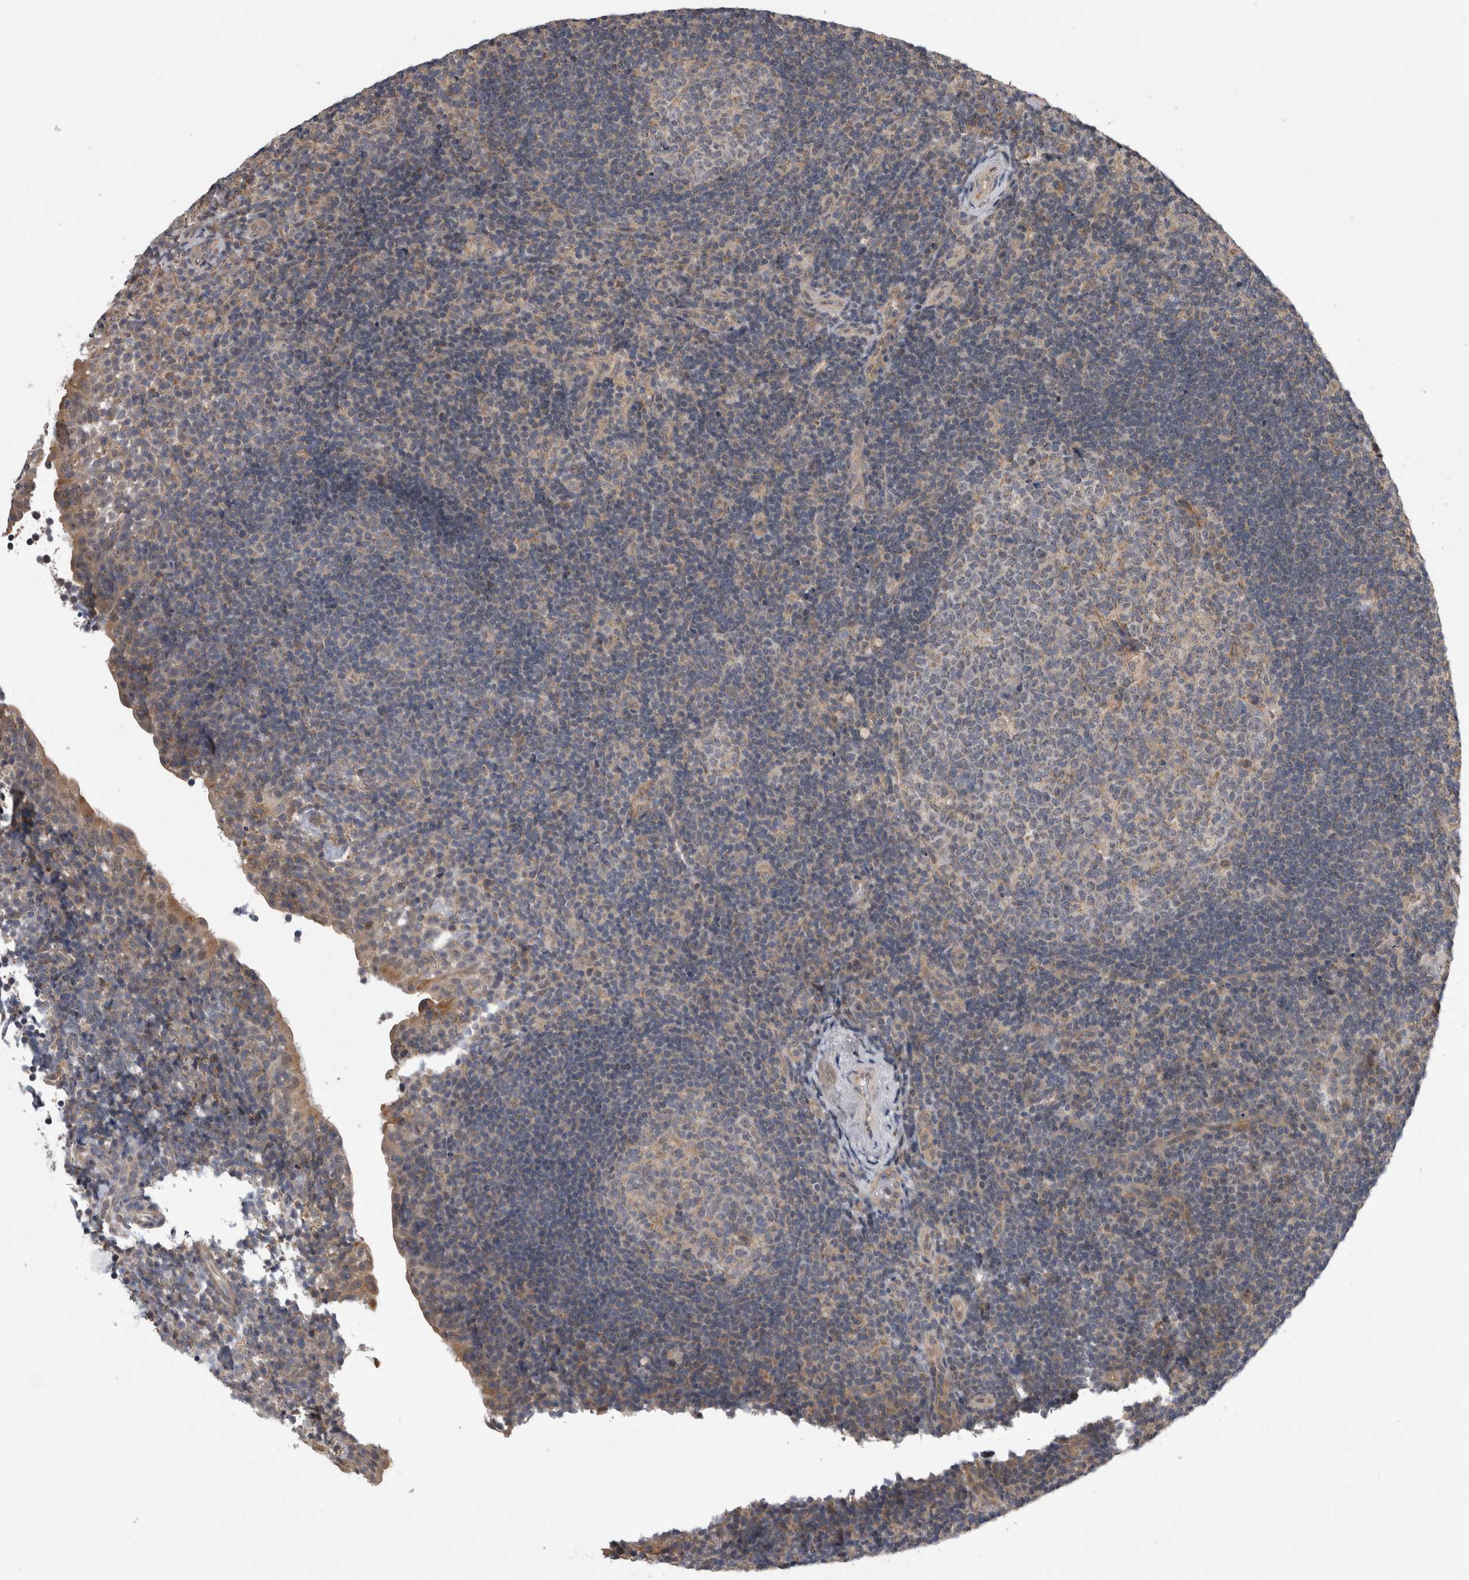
{"staining": {"intensity": "weak", "quantity": "25%-75%", "location": "cytoplasmic/membranous"}, "tissue": "tonsil", "cell_type": "Germinal center cells", "image_type": "normal", "snomed": [{"axis": "morphology", "description": "Normal tissue, NOS"}, {"axis": "topography", "description": "Tonsil"}], "caption": "This image demonstrates unremarkable tonsil stained with immunohistochemistry (IHC) to label a protein in brown. The cytoplasmic/membranous of germinal center cells show weak positivity for the protein. Nuclei are counter-stained blue.", "gene": "ARHGAP29", "patient": {"sex": "female", "age": 40}}